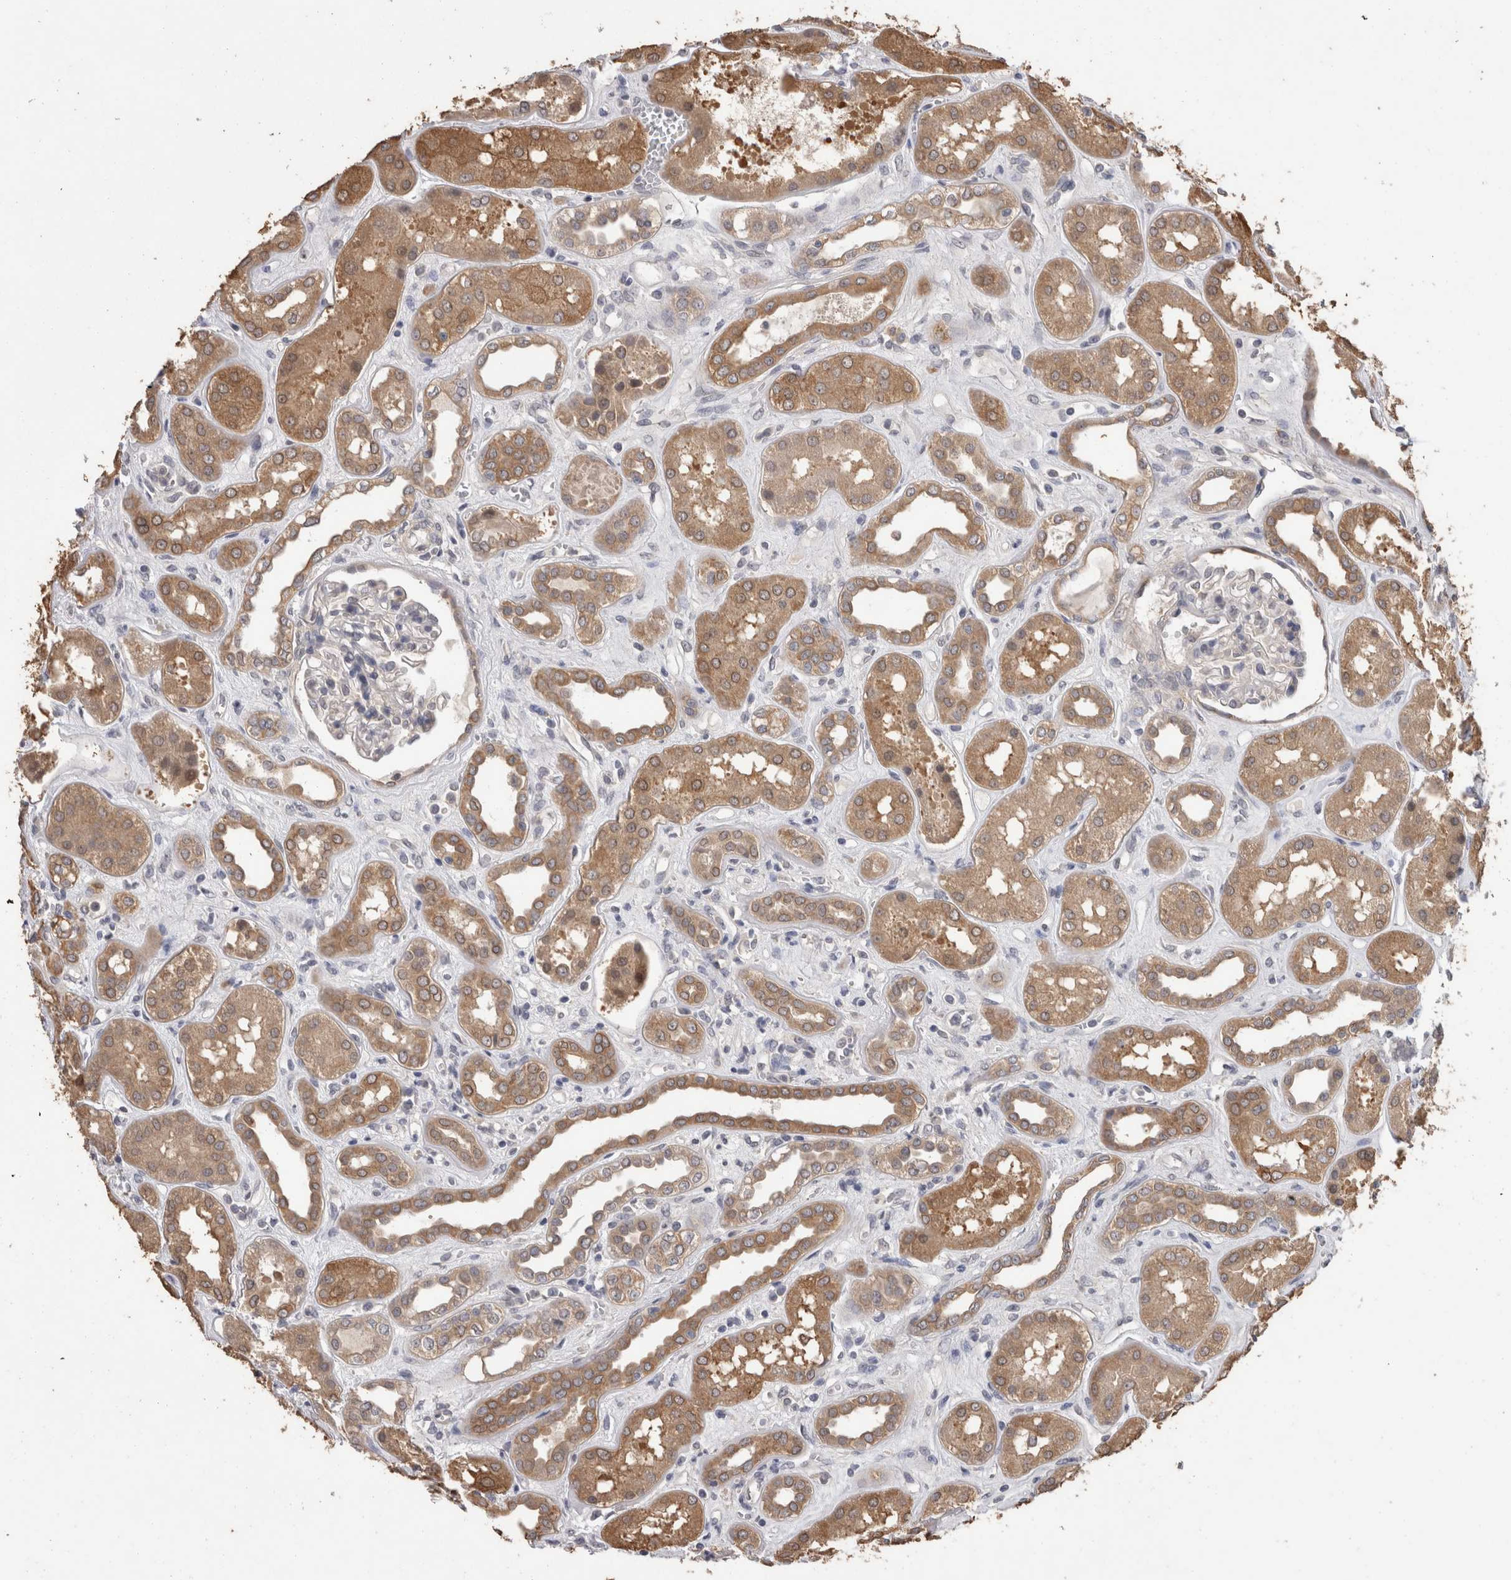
{"staining": {"intensity": "weak", "quantity": "<25%", "location": "cytoplasmic/membranous"}, "tissue": "kidney", "cell_type": "Cells in glomeruli", "image_type": "normal", "snomed": [{"axis": "morphology", "description": "Normal tissue, NOS"}, {"axis": "topography", "description": "Kidney"}], "caption": "This is a image of immunohistochemistry staining of unremarkable kidney, which shows no staining in cells in glomeruli. (Immunohistochemistry, brightfield microscopy, high magnification).", "gene": "FHOD3", "patient": {"sex": "male", "age": 59}}